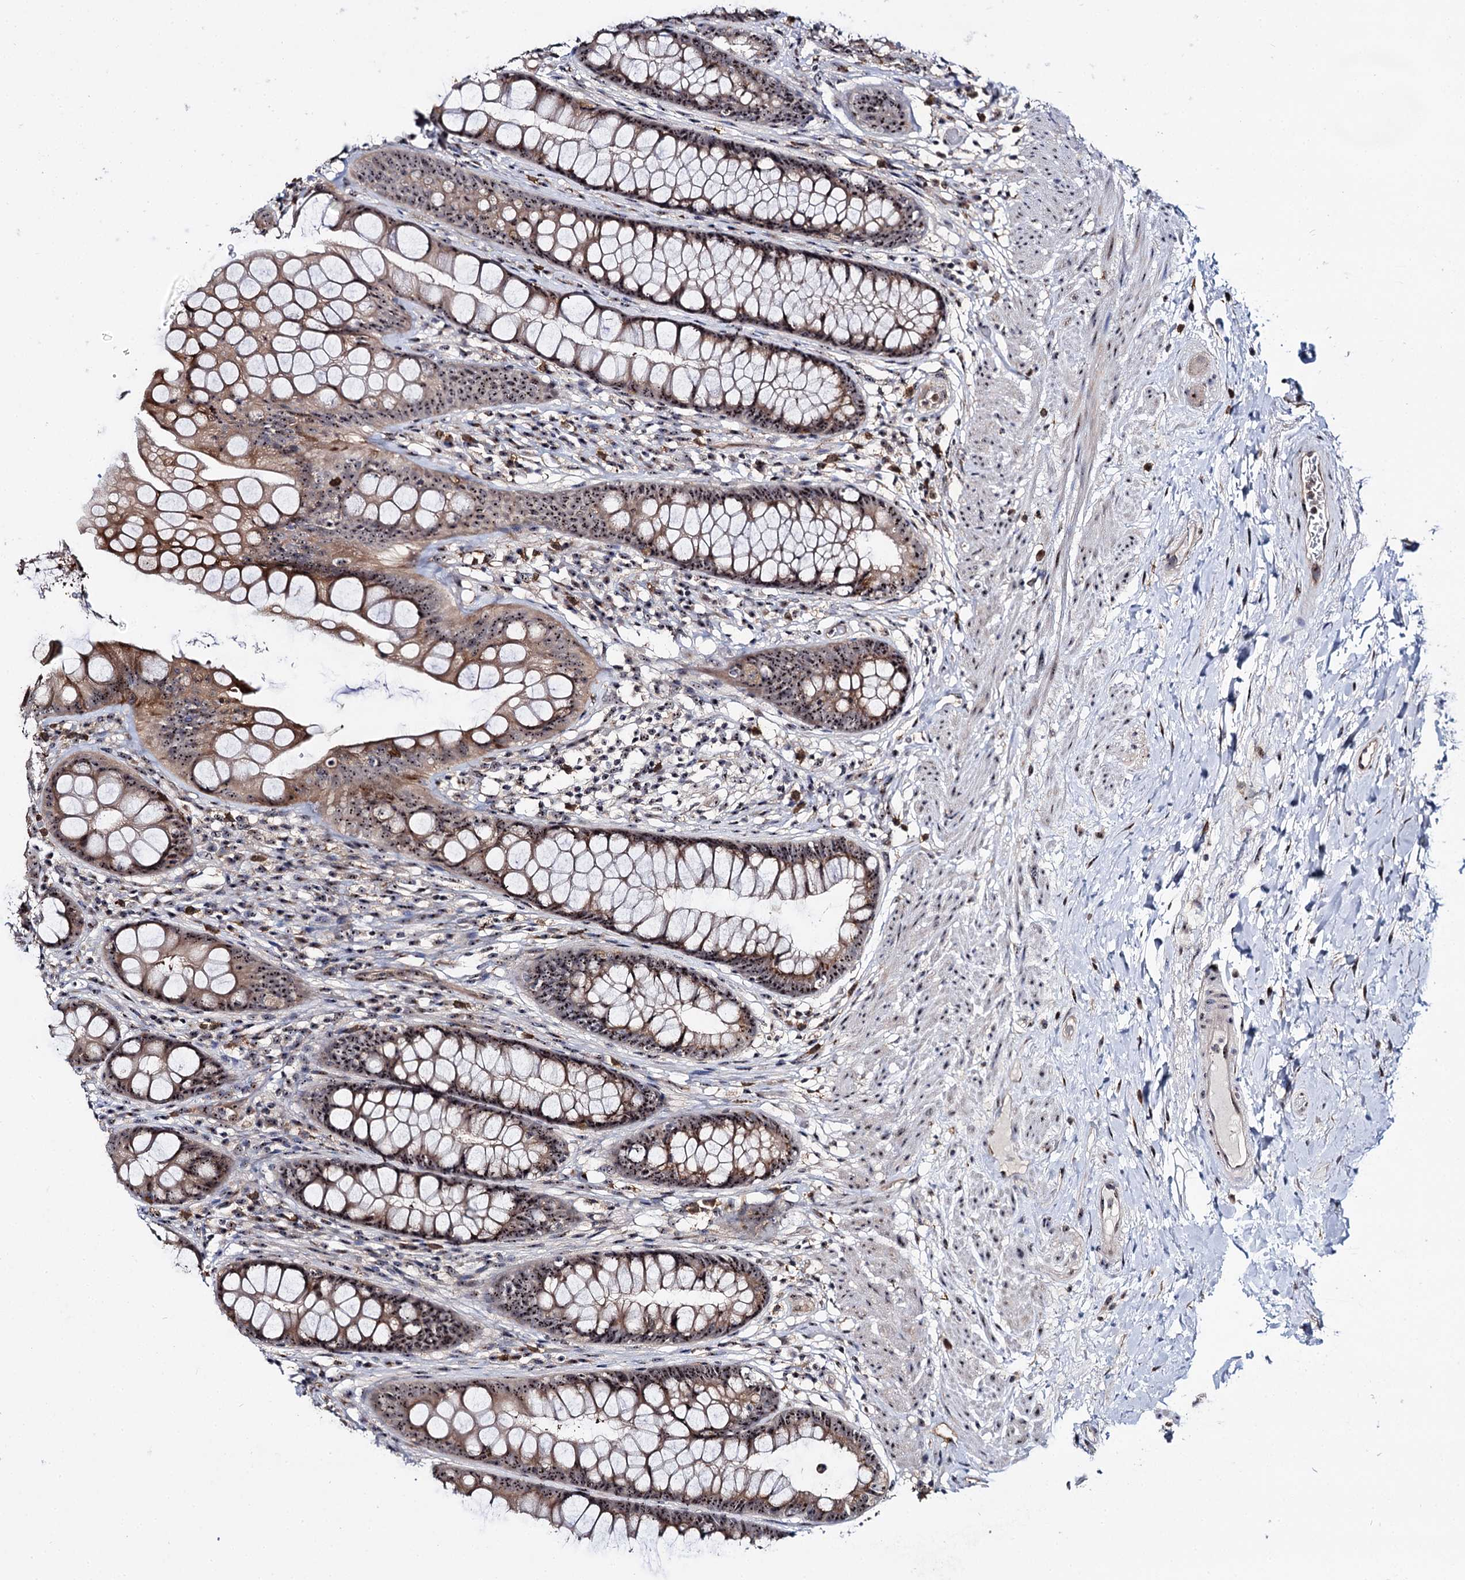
{"staining": {"intensity": "moderate", "quantity": ">75%", "location": "cytoplasmic/membranous,nuclear"}, "tissue": "rectum", "cell_type": "Glandular cells", "image_type": "normal", "snomed": [{"axis": "morphology", "description": "Normal tissue, NOS"}, {"axis": "topography", "description": "Rectum"}], "caption": "An image showing moderate cytoplasmic/membranous,nuclear positivity in about >75% of glandular cells in benign rectum, as visualized by brown immunohistochemical staining.", "gene": "SUPT20H", "patient": {"sex": "male", "age": 74}}